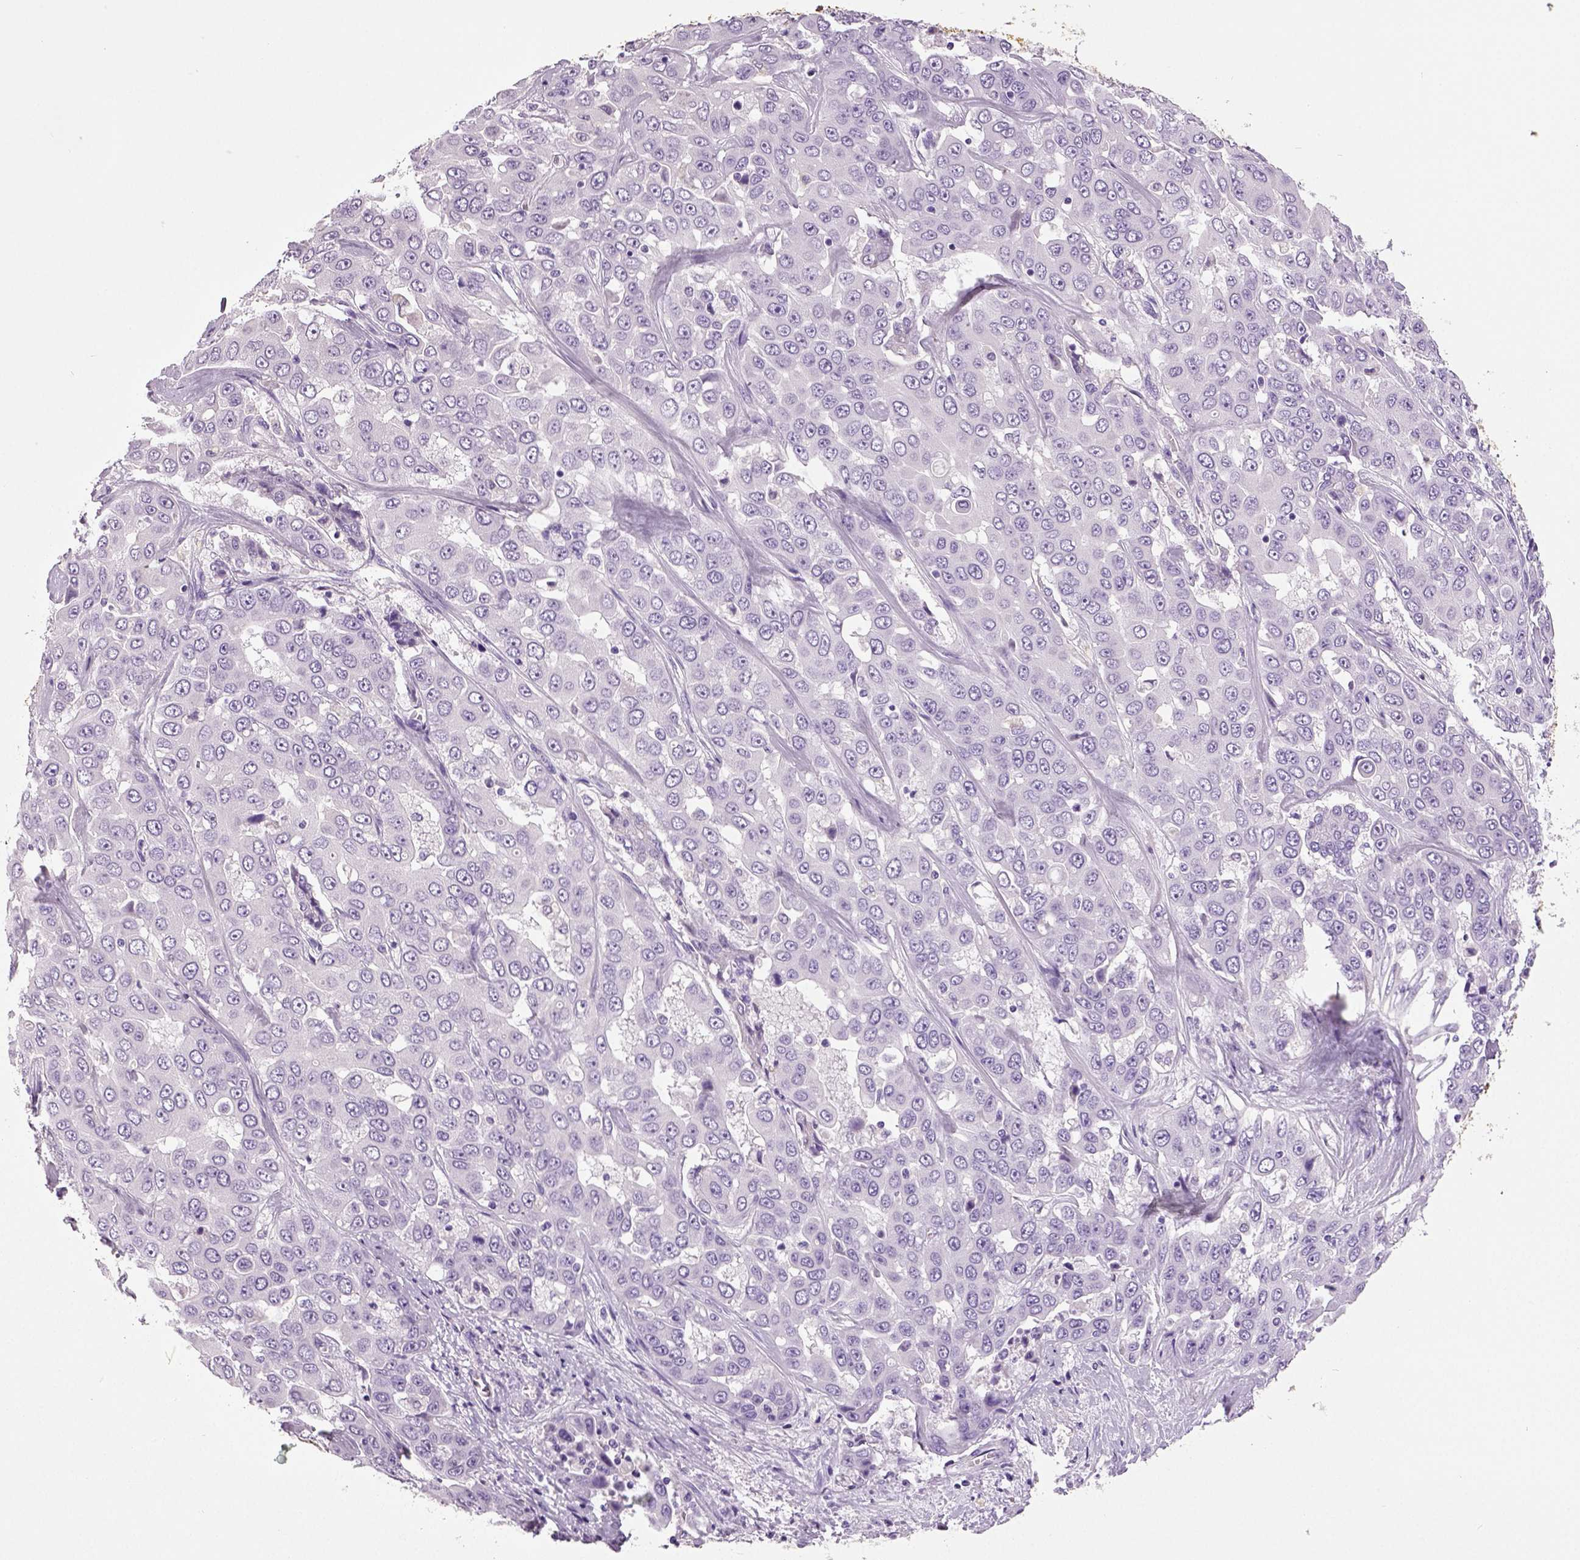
{"staining": {"intensity": "negative", "quantity": "none", "location": "none"}, "tissue": "liver cancer", "cell_type": "Tumor cells", "image_type": "cancer", "snomed": [{"axis": "morphology", "description": "Cholangiocarcinoma"}, {"axis": "topography", "description": "Liver"}], "caption": "Cholangiocarcinoma (liver) was stained to show a protein in brown. There is no significant expression in tumor cells.", "gene": "NECAB2", "patient": {"sex": "female", "age": 52}}